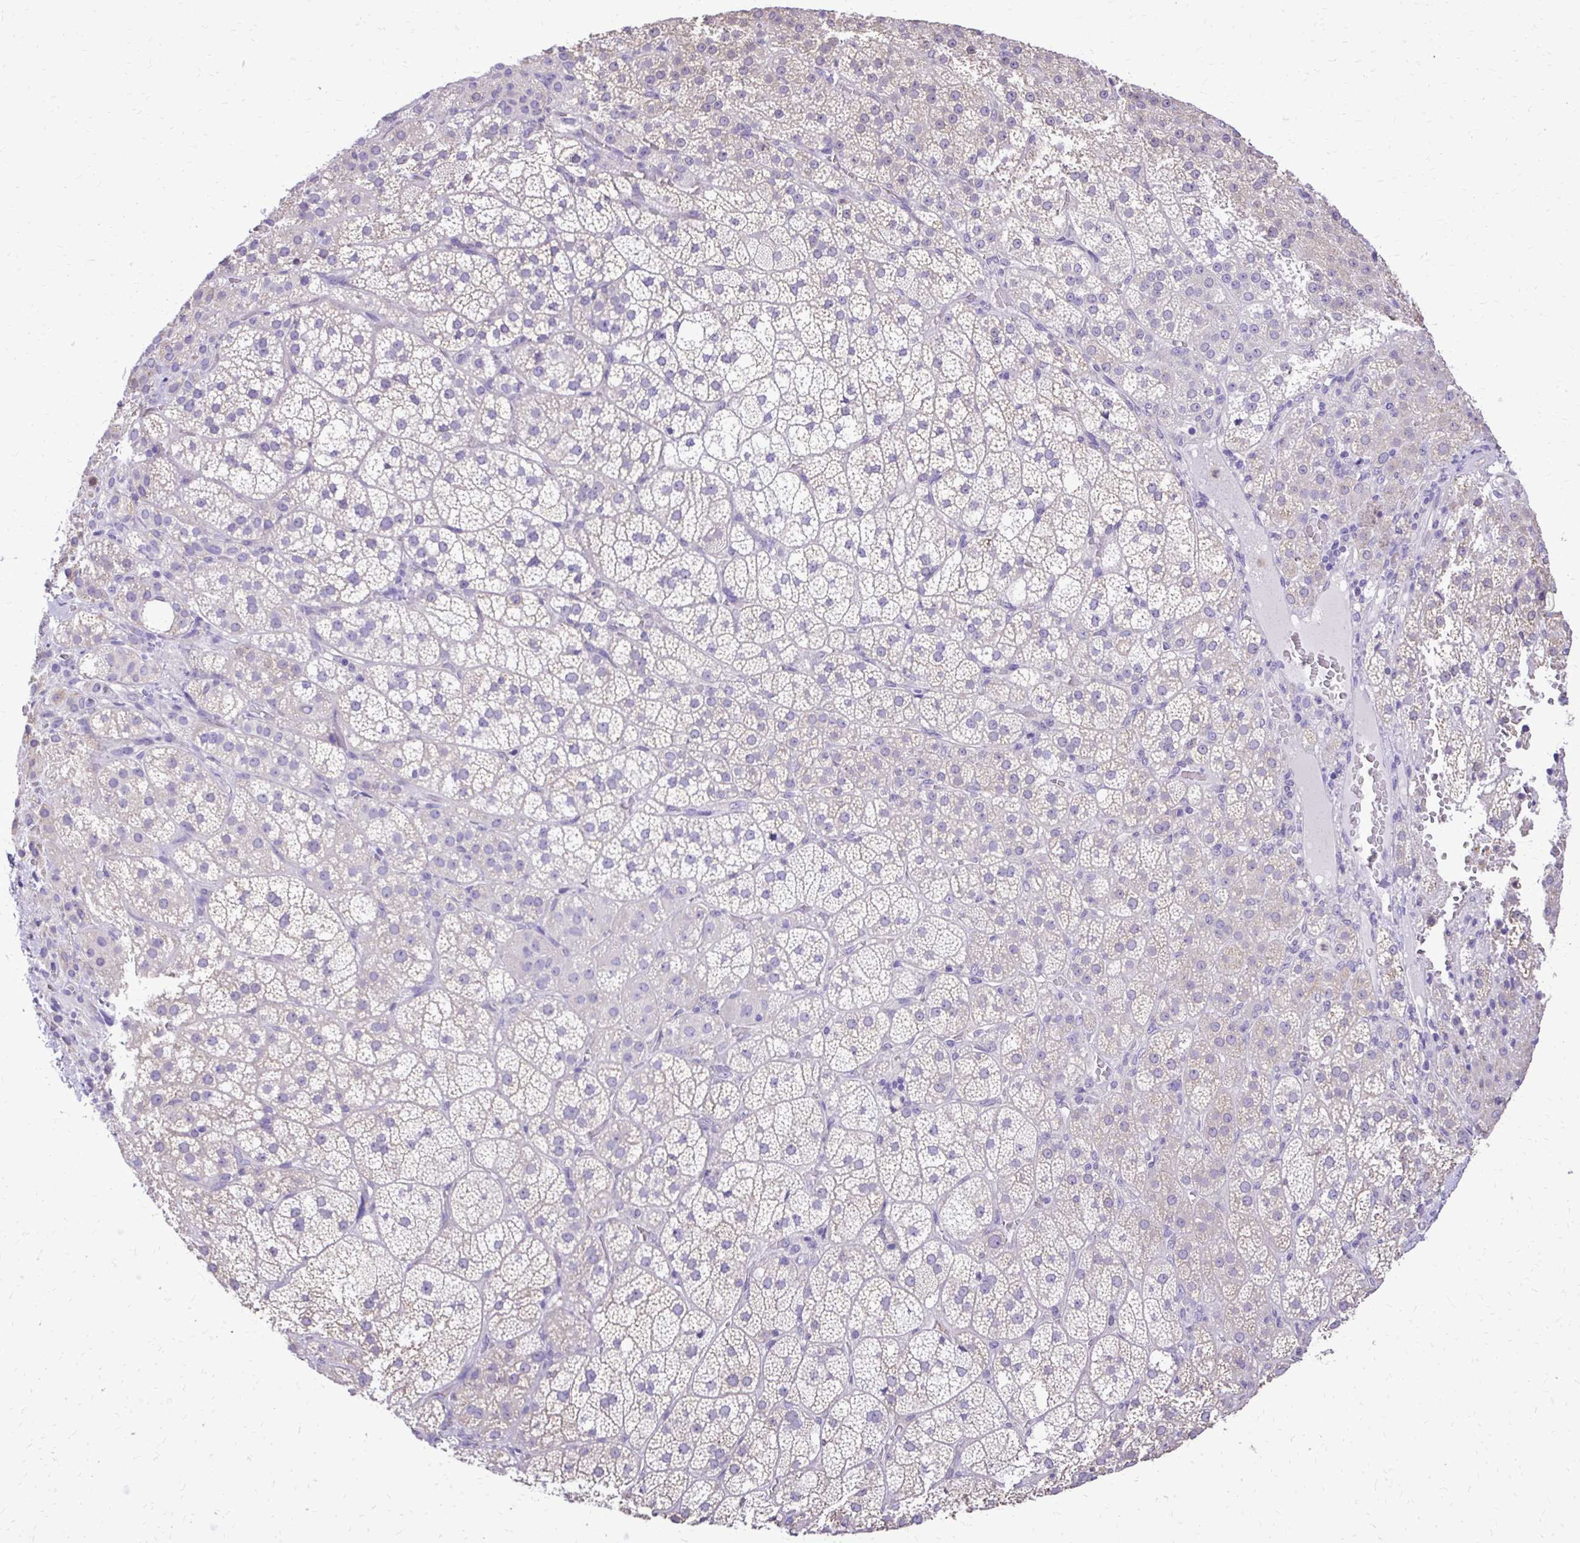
{"staining": {"intensity": "negative", "quantity": "none", "location": "none"}, "tissue": "adrenal gland", "cell_type": "Glandular cells", "image_type": "normal", "snomed": [{"axis": "morphology", "description": "Normal tissue, NOS"}, {"axis": "topography", "description": "Adrenal gland"}], "caption": "High magnification brightfield microscopy of normal adrenal gland stained with DAB (brown) and counterstained with hematoxylin (blue): glandular cells show no significant positivity.", "gene": "CAT", "patient": {"sex": "female", "age": 60}}